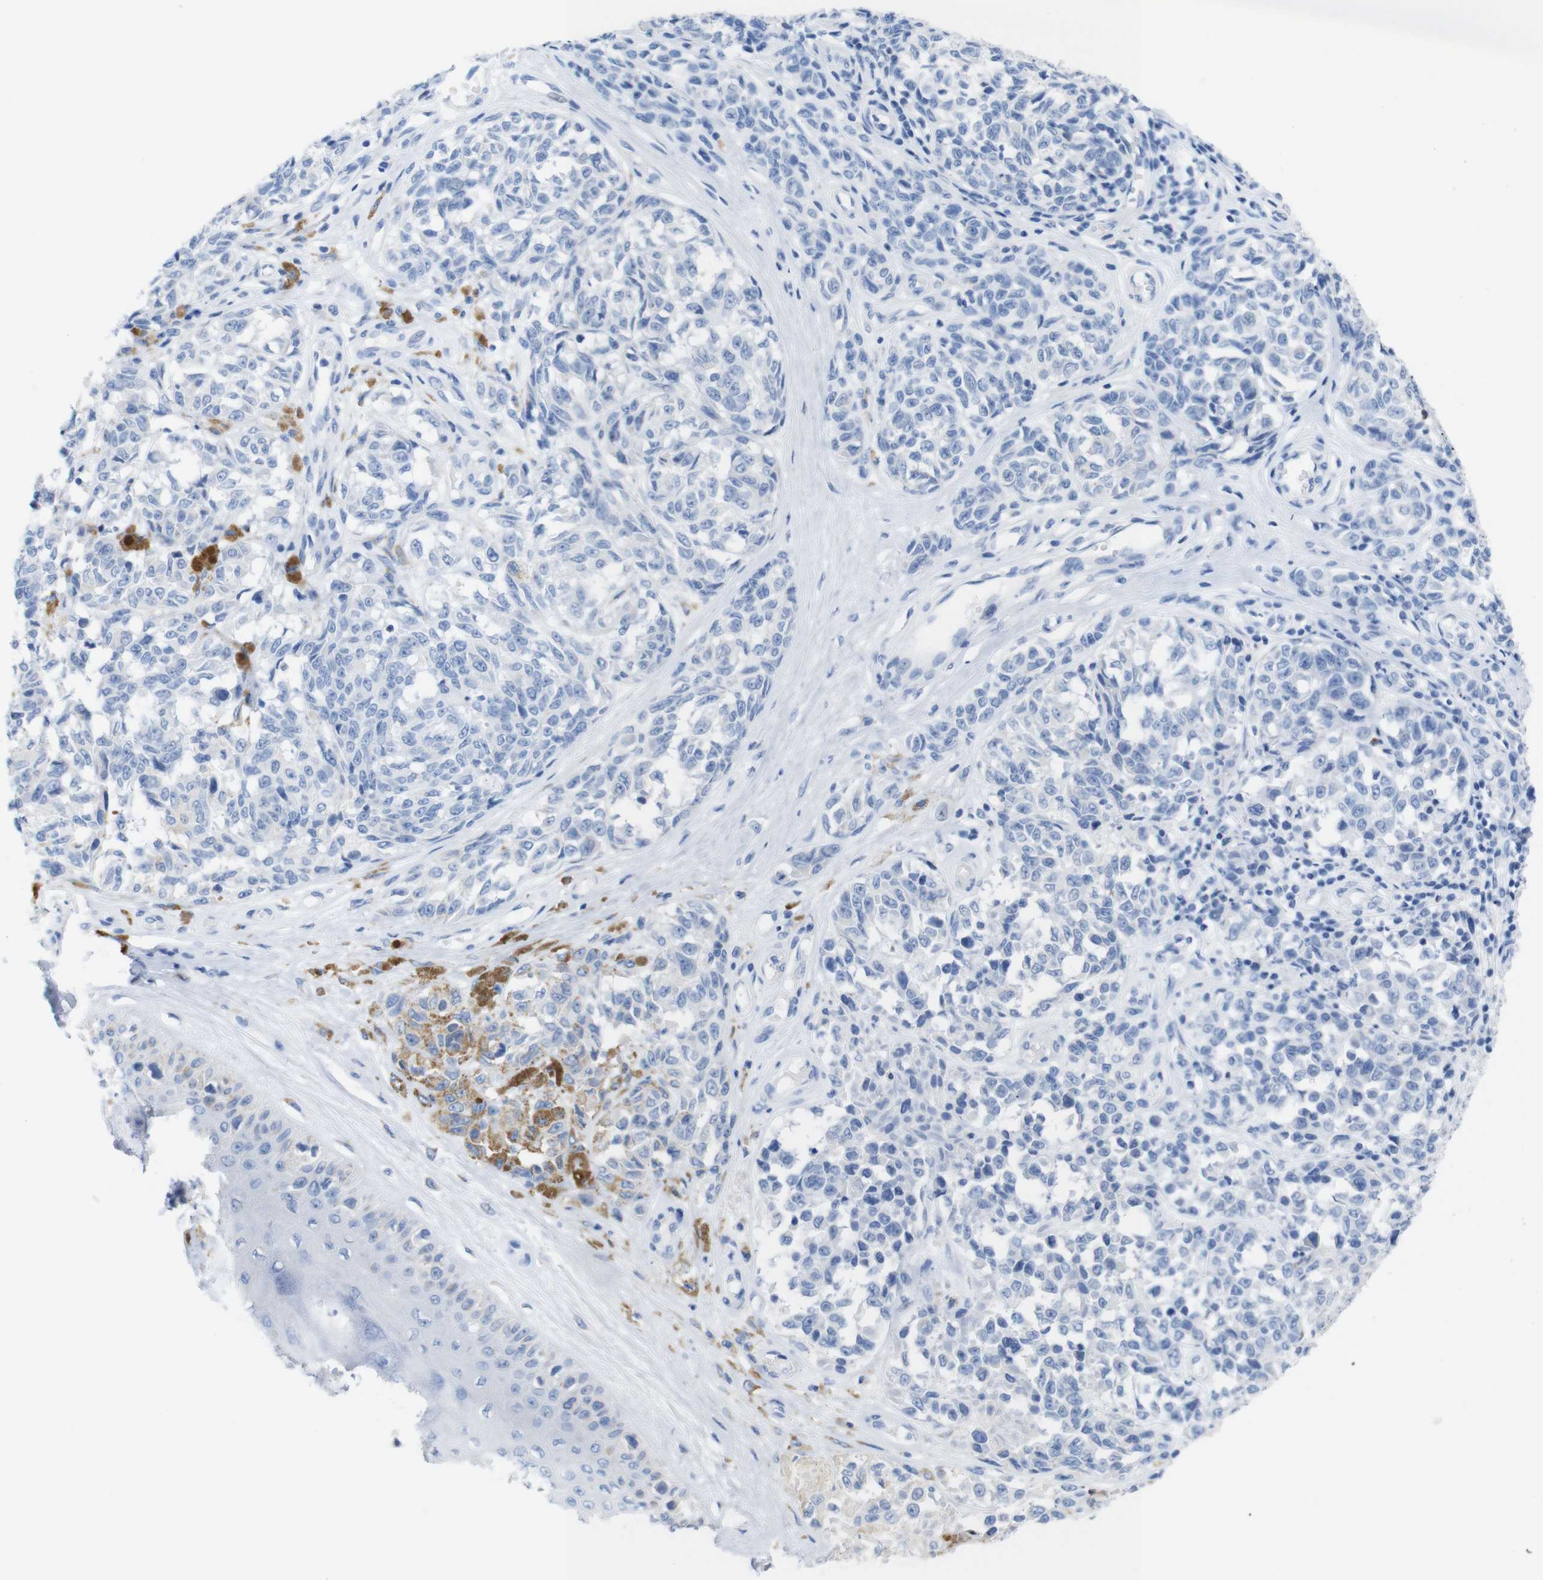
{"staining": {"intensity": "negative", "quantity": "none", "location": "none"}, "tissue": "melanoma", "cell_type": "Tumor cells", "image_type": "cancer", "snomed": [{"axis": "morphology", "description": "Malignant melanoma, NOS"}, {"axis": "topography", "description": "Skin"}], "caption": "IHC of human melanoma reveals no expression in tumor cells. (Immunohistochemistry (ihc), brightfield microscopy, high magnification).", "gene": "LAG3", "patient": {"sex": "female", "age": 64}}